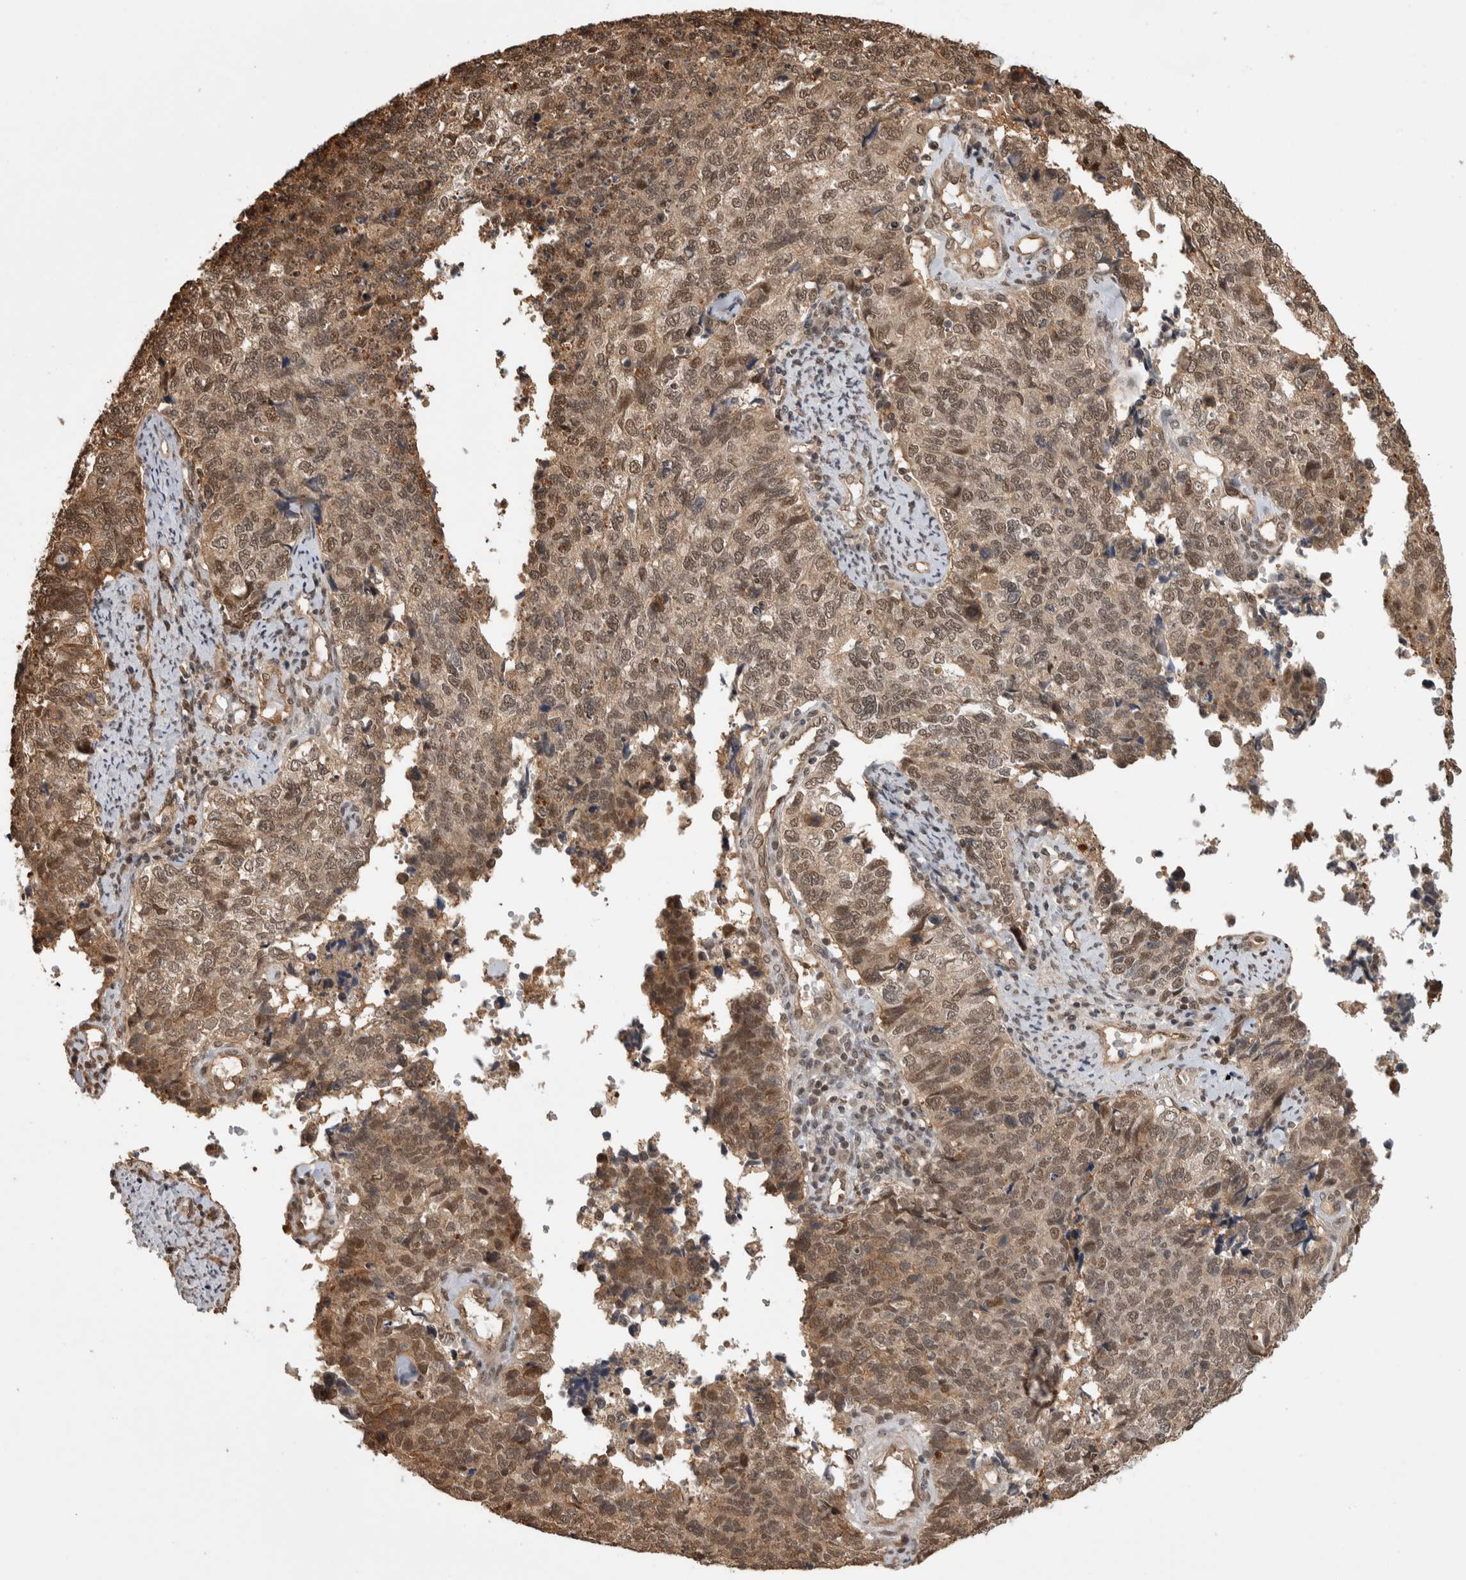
{"staining": {"intensity": "weak", "quantity": ">75%", "location": "cytoplasmic/membranous,nuclear"}, "tissue": "cervical cancer", "cell_type": "Tumor cells", "image_type": "cancer", "snomed": [{"axis": "morphology", "description": "Squamous cell carcinoma, NOS"}, {"axis": "topography", "description": "Cervix"}], "caption": "Immunohistochemical staining of cervical cancer exhibits low levels of weak cytoplasmic/membranous and nuclear protein positivity in about >75% of tumor cells.", "gene": "ZNF592", "patient": {"sex": "female", "age": 63}}